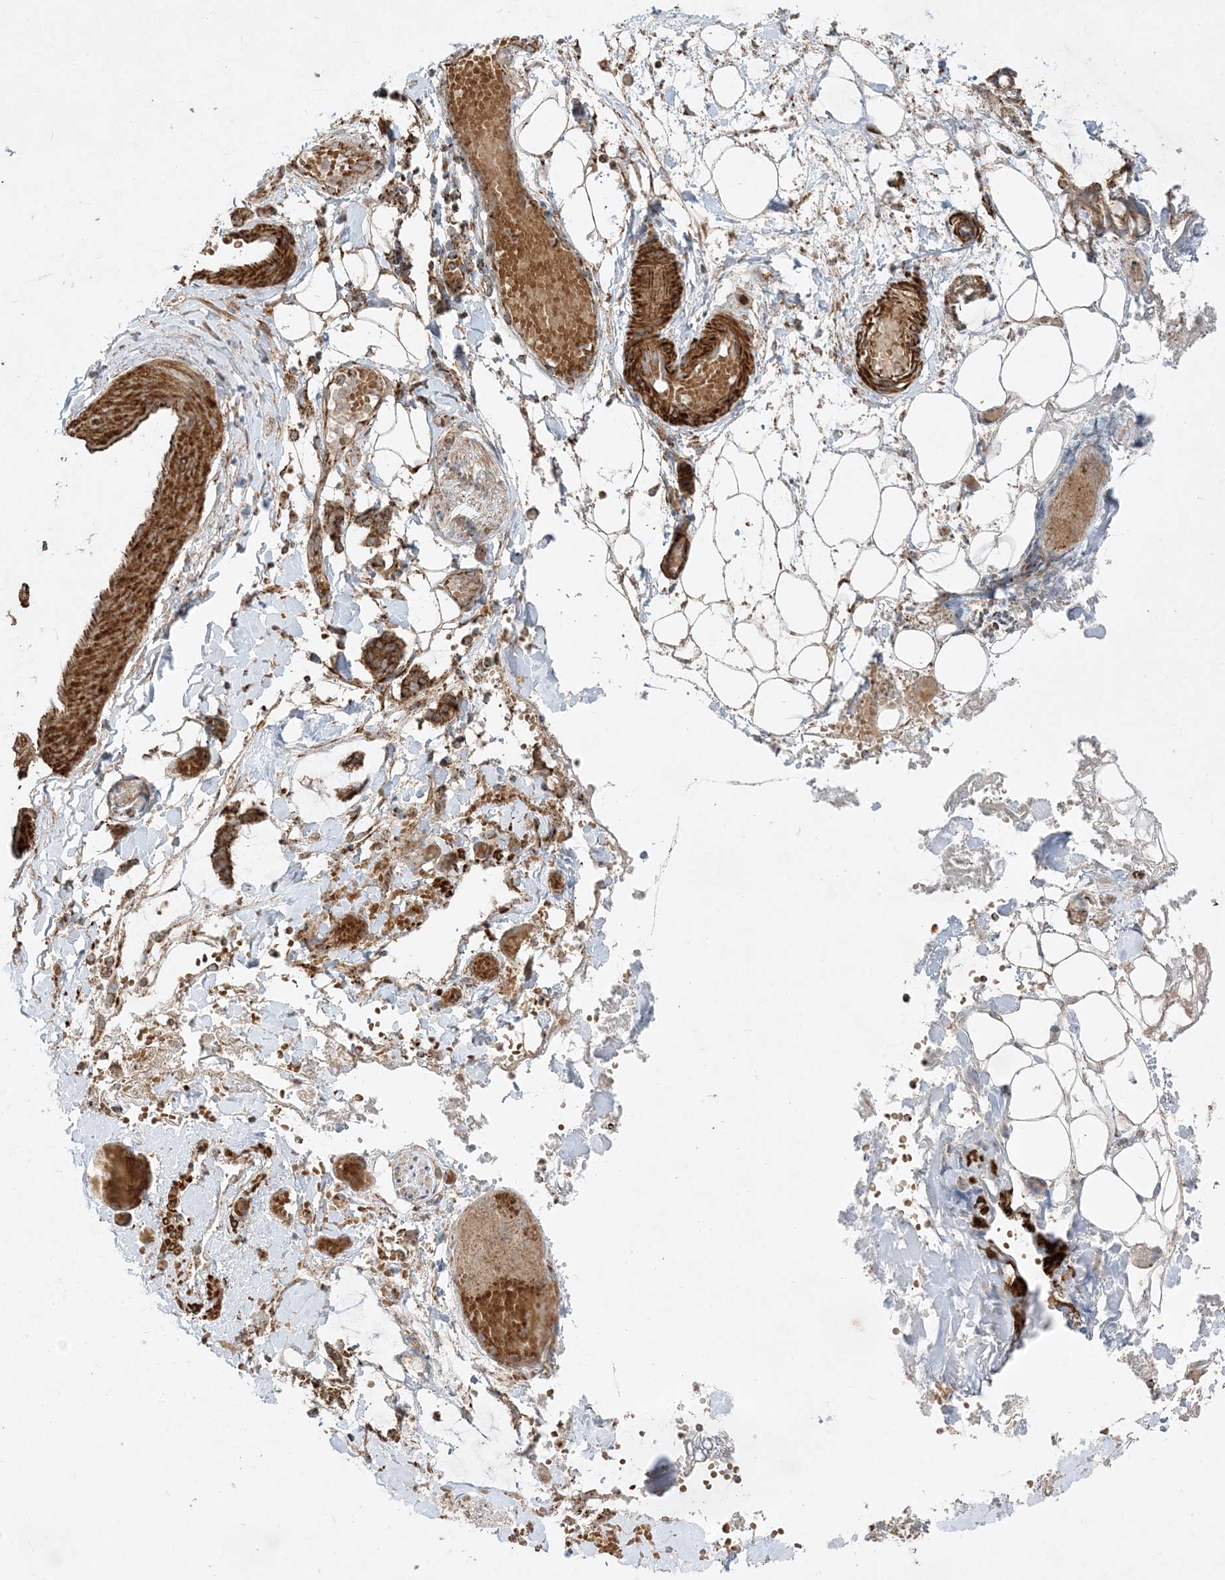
{"staining": {"intensity": "negative", "quantity": "none", "location": "none"}, "tissue": "adipose tissue", "cell_type": "Adipocytes", "image_type": "normal", "snomed": [{"axis": "morphology", "description": "Normal tissue, NOS"}, {"axis": "morphology", "description": "Adenocarcinoma, NOS"}, {"axis": "topography", "description": "Smooth muscle"}, {"axis": "topography", "description": "Colon"}], "caption": "A micrograph of adipose tissue stained for a protein demonstrates no brown staining in adipocytes.", "gene": "AARS2", "patient": {"sex": "male", "age": 14}}